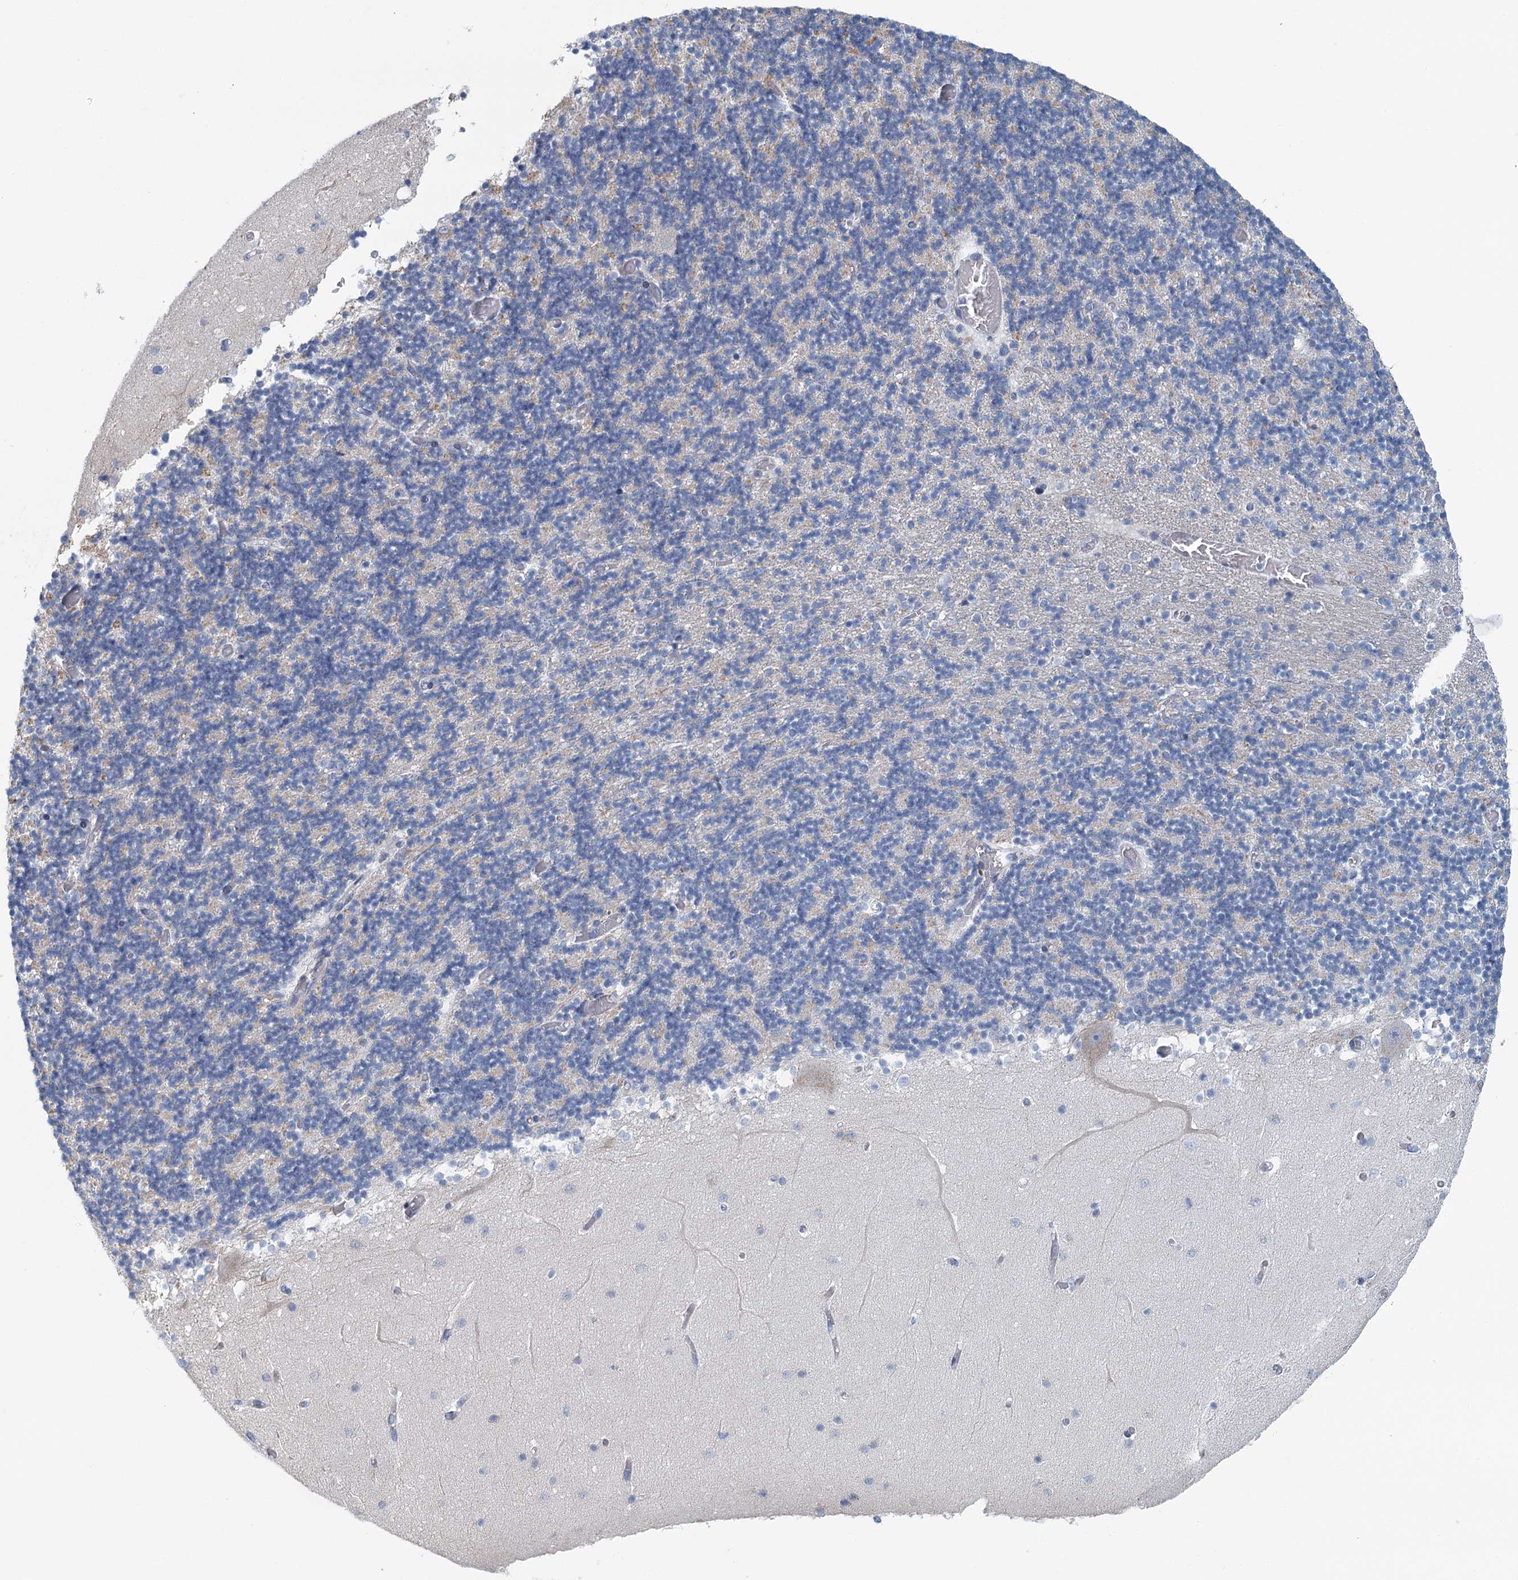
{"staining": {"intensity": "negative", "quantity": "none", "location": "none"}, "tissue": "cerebellum", "cell_type": "Cells in granular layer", "image_type": "normal", "snomed": [{"axis": "morphology", "description": "Normal tissue, NOS"}, {"axis": "topography", "description": "Cerebellum"}], "caption": "Immunohistochemical staining of benign human cerebellum reveals no significant staining in cells in granular layer.", "gene": "ZNF527", "patient": {"sex": "female", "age": 28}}